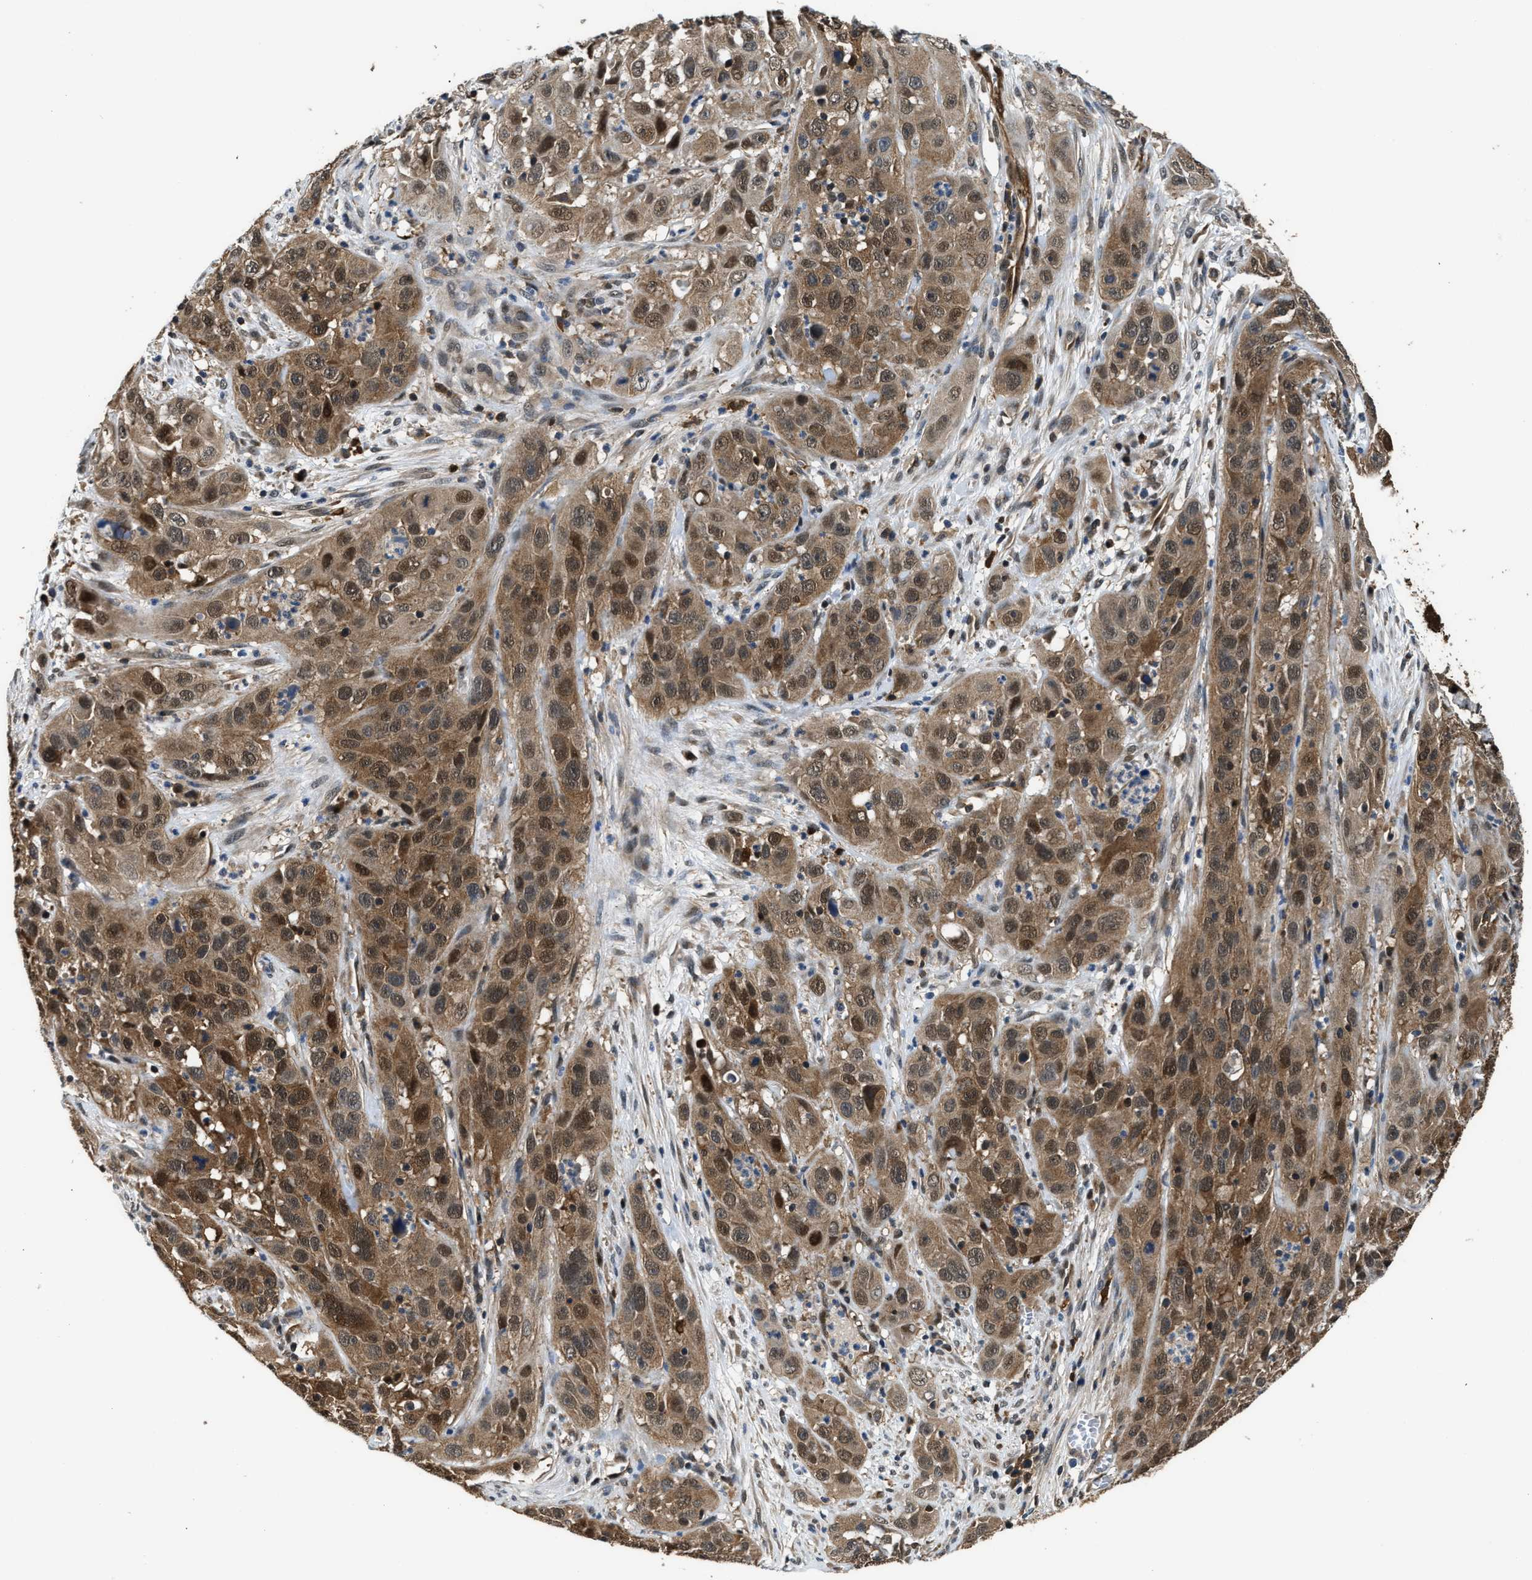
{"staining": {"intensity": "moderate", "quantity": ">75%", "location": "cytoplasmic/membranous,nuclear"}, "tissue": "cervical cancer", "cell_type": "Tumor cells", "image_type": "cancer", "snomed": [{"axis": "morphology", "description": "Squamous cell carcinoma, NOS"}, {"axis": "topography", "description": "Cervix"}], "caption": "Moderate cytoplasmic/membranous and nuclear expression is appreciated in approximately >75% of tumor cells in cervical cancer.", "gene": "PPA1", "patient": {"sex": "female", "age": 32}}